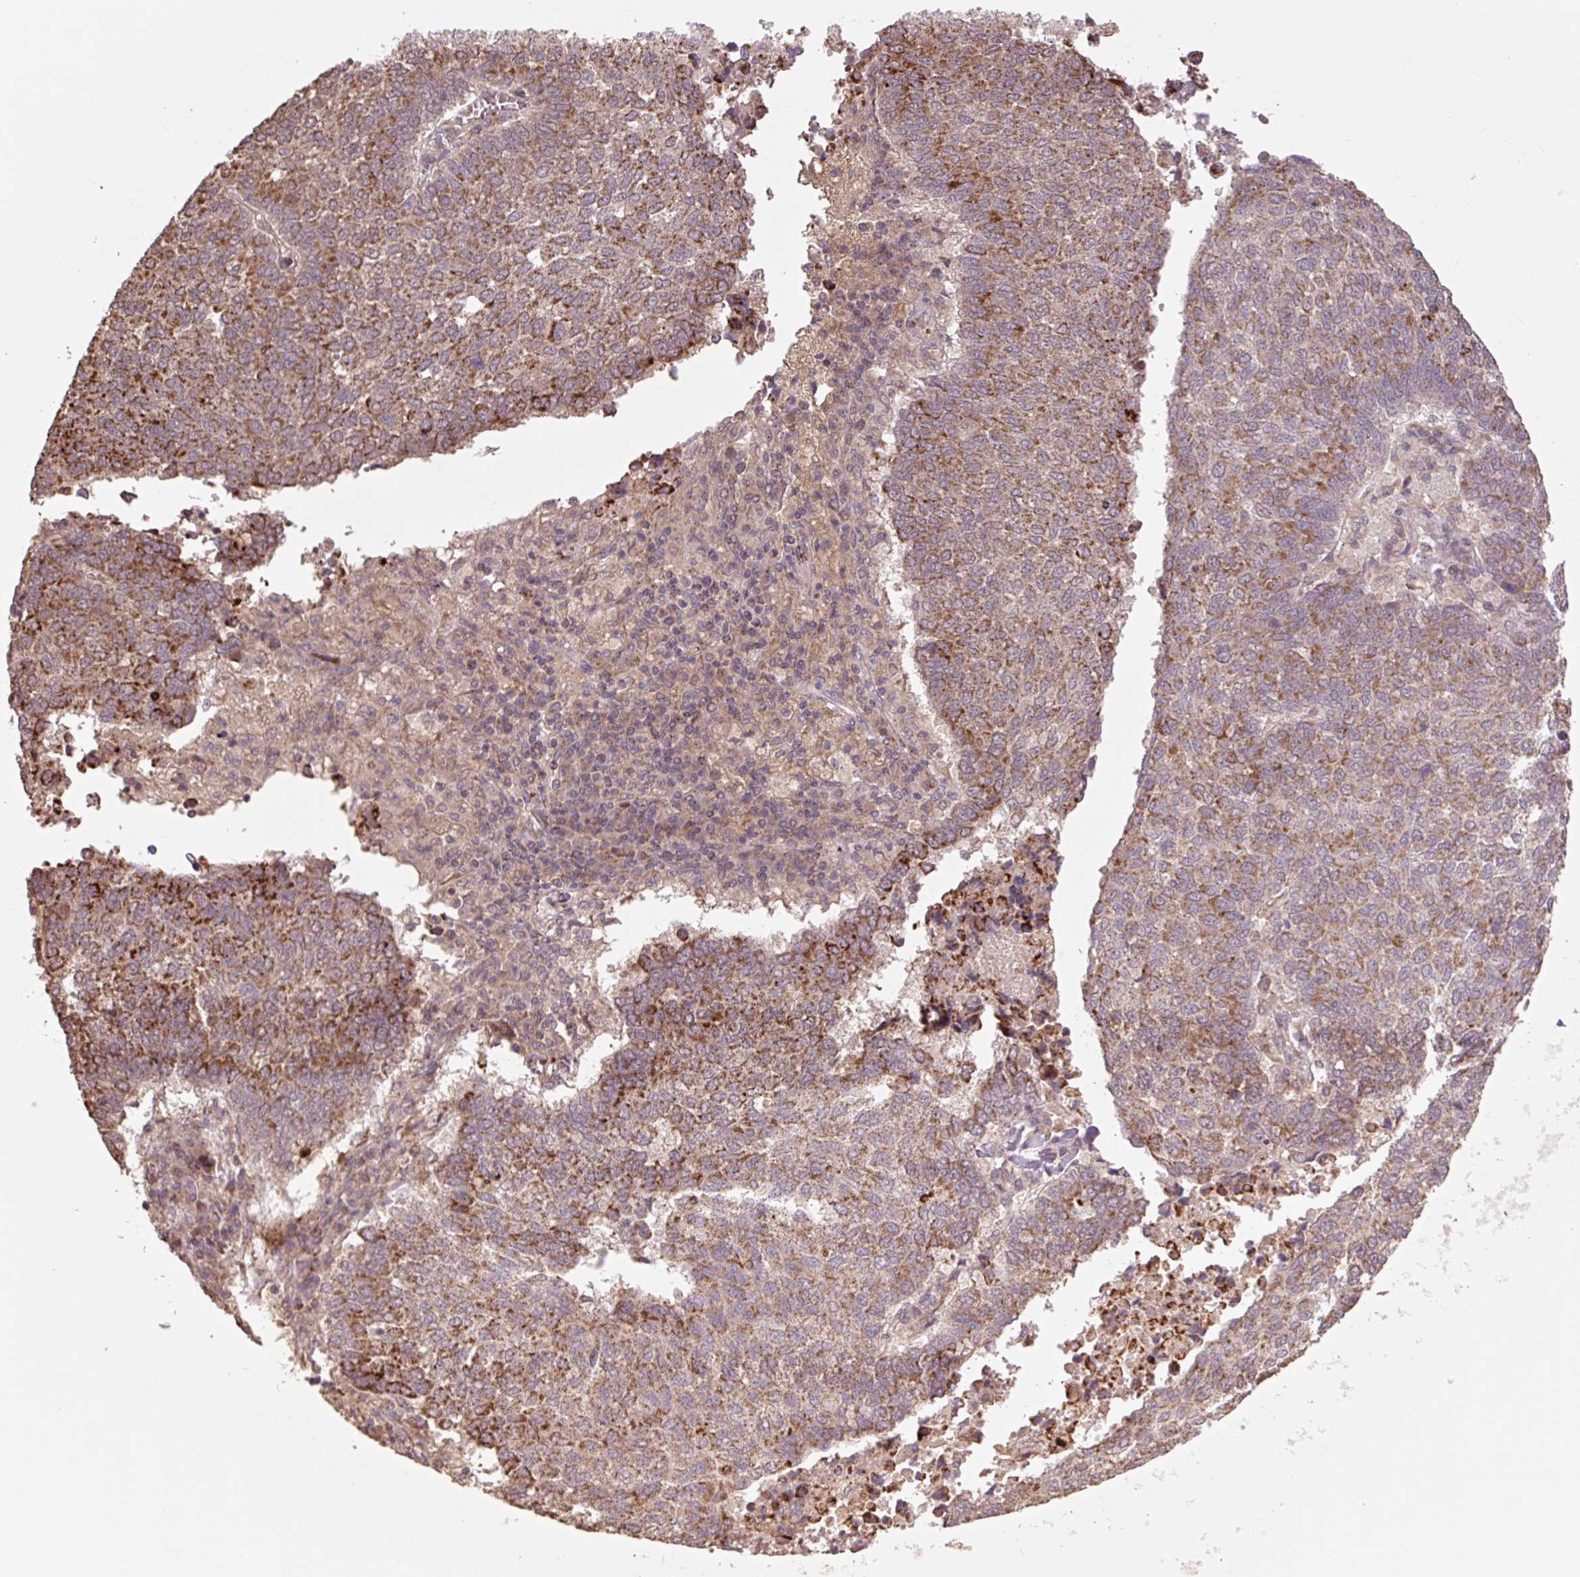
{"staining": {"intensity": "moderate", "quantity": ">75%", "location": "cytoplasmic/membranous"}, "tissue": "lung cancer", "cell_type": "Tumor cells", "image_type": "cancer", "snomed": [{"axis": "morphology", "description": "Squamous cell carcinoma, NOS"}, {"axis": "topography", "description": "Lung"}], "caption": "This is an image of IHC staining of squamous cell carcinoma (lung), which shows moderate expression in the cytoplasmic/membranous of tumor cells.", "gene": "TMEM160", "patient": {"sex": "male", "age": 73}}